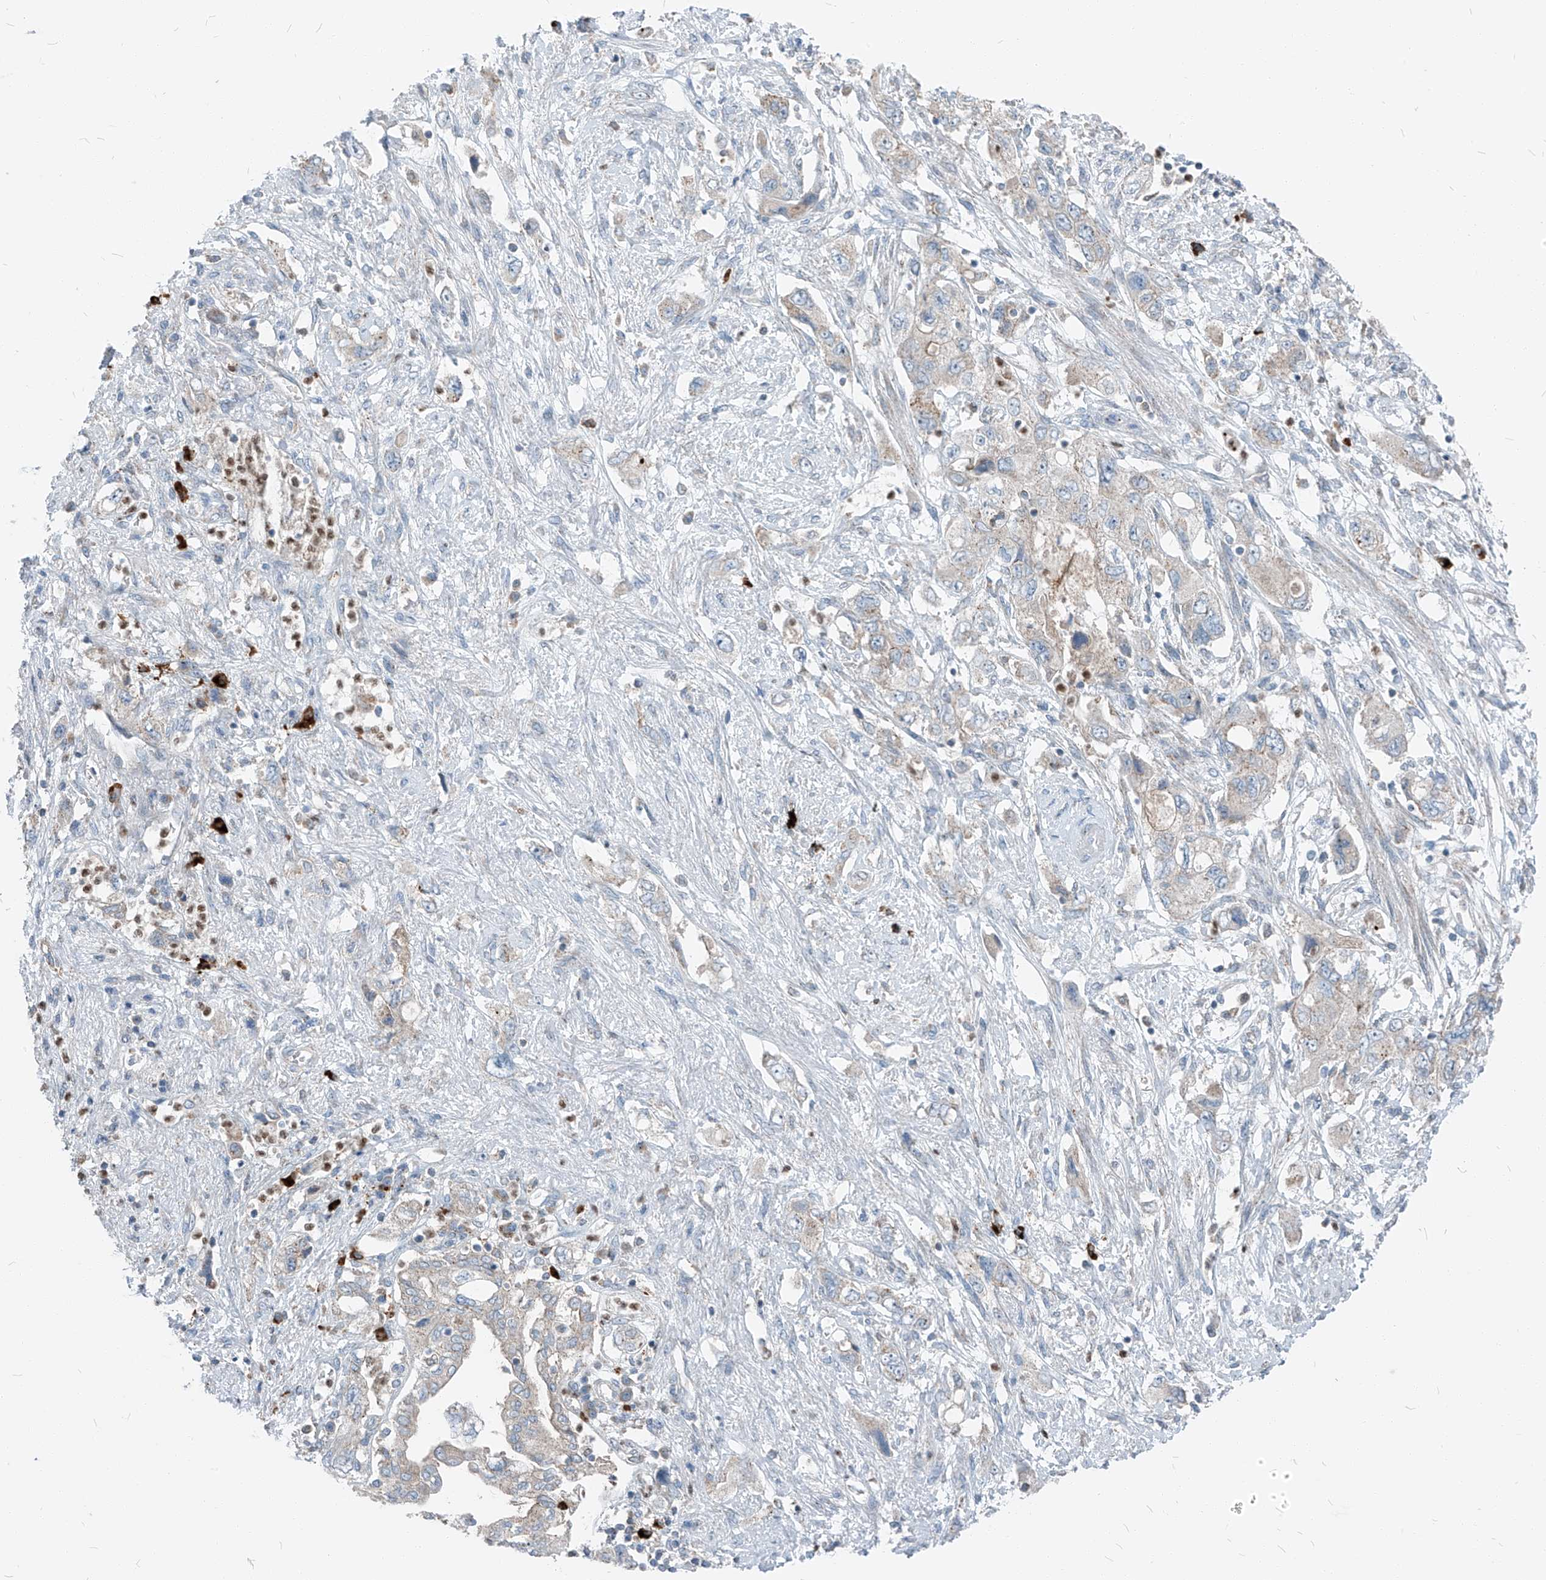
{"staining": {"intensity": "moderate", "quantity": "25%-75%", "location": "cytoplasmic/membranous"}, "tissue": "pancreatic cancer", "cell_type": "Tumor cells", "image_type": "cancer", "snomed": [{"axis": "morphology", "description": "Adenocarcinoma, NOS"}, {"axis": "topography", "description": "Pancreas"}], "caption": "Immunohistochemical staining of human pancreatic cancer (adenocarcinoma) shows medium levels of moderate cytoplasmic/membranous protein staining in about 25%-75% of tumor cells. (IHC, brightfield microscopy, high magnification).", "gene": "CHMP2B", "patient": {"sex": "female", "age": 73}}